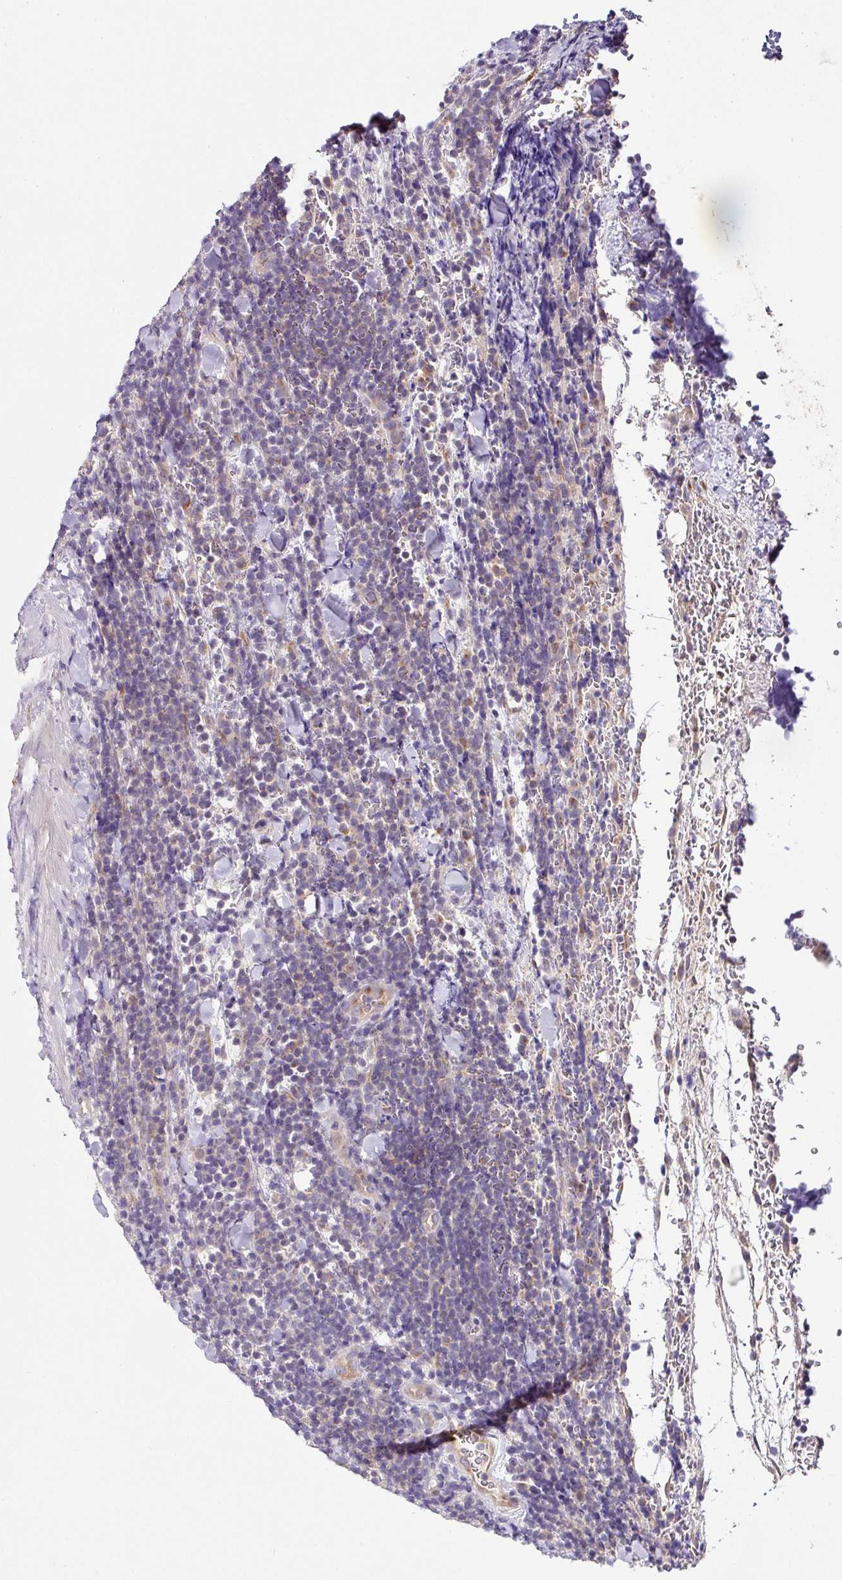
{"staining": {"intensity": "negative", "quantity": "none", "location": "none"}, "tissue": "lymphoma", "cell_type": "Tumor cells", "image_type": "cancer", "snomed": [{"axis": "morphology", "description": "Malignant lymphoma, non-Hodgkin's type, Low grade"}, {"axis": "topography", "description": "Lymph node"}], "caption": "There is no significant staining in tumor cells of low-grade malignant lymphoma, non-Hodgkin's type.", "gene": "SKIC2", "patient": {"sex": "male", "age": 66}}